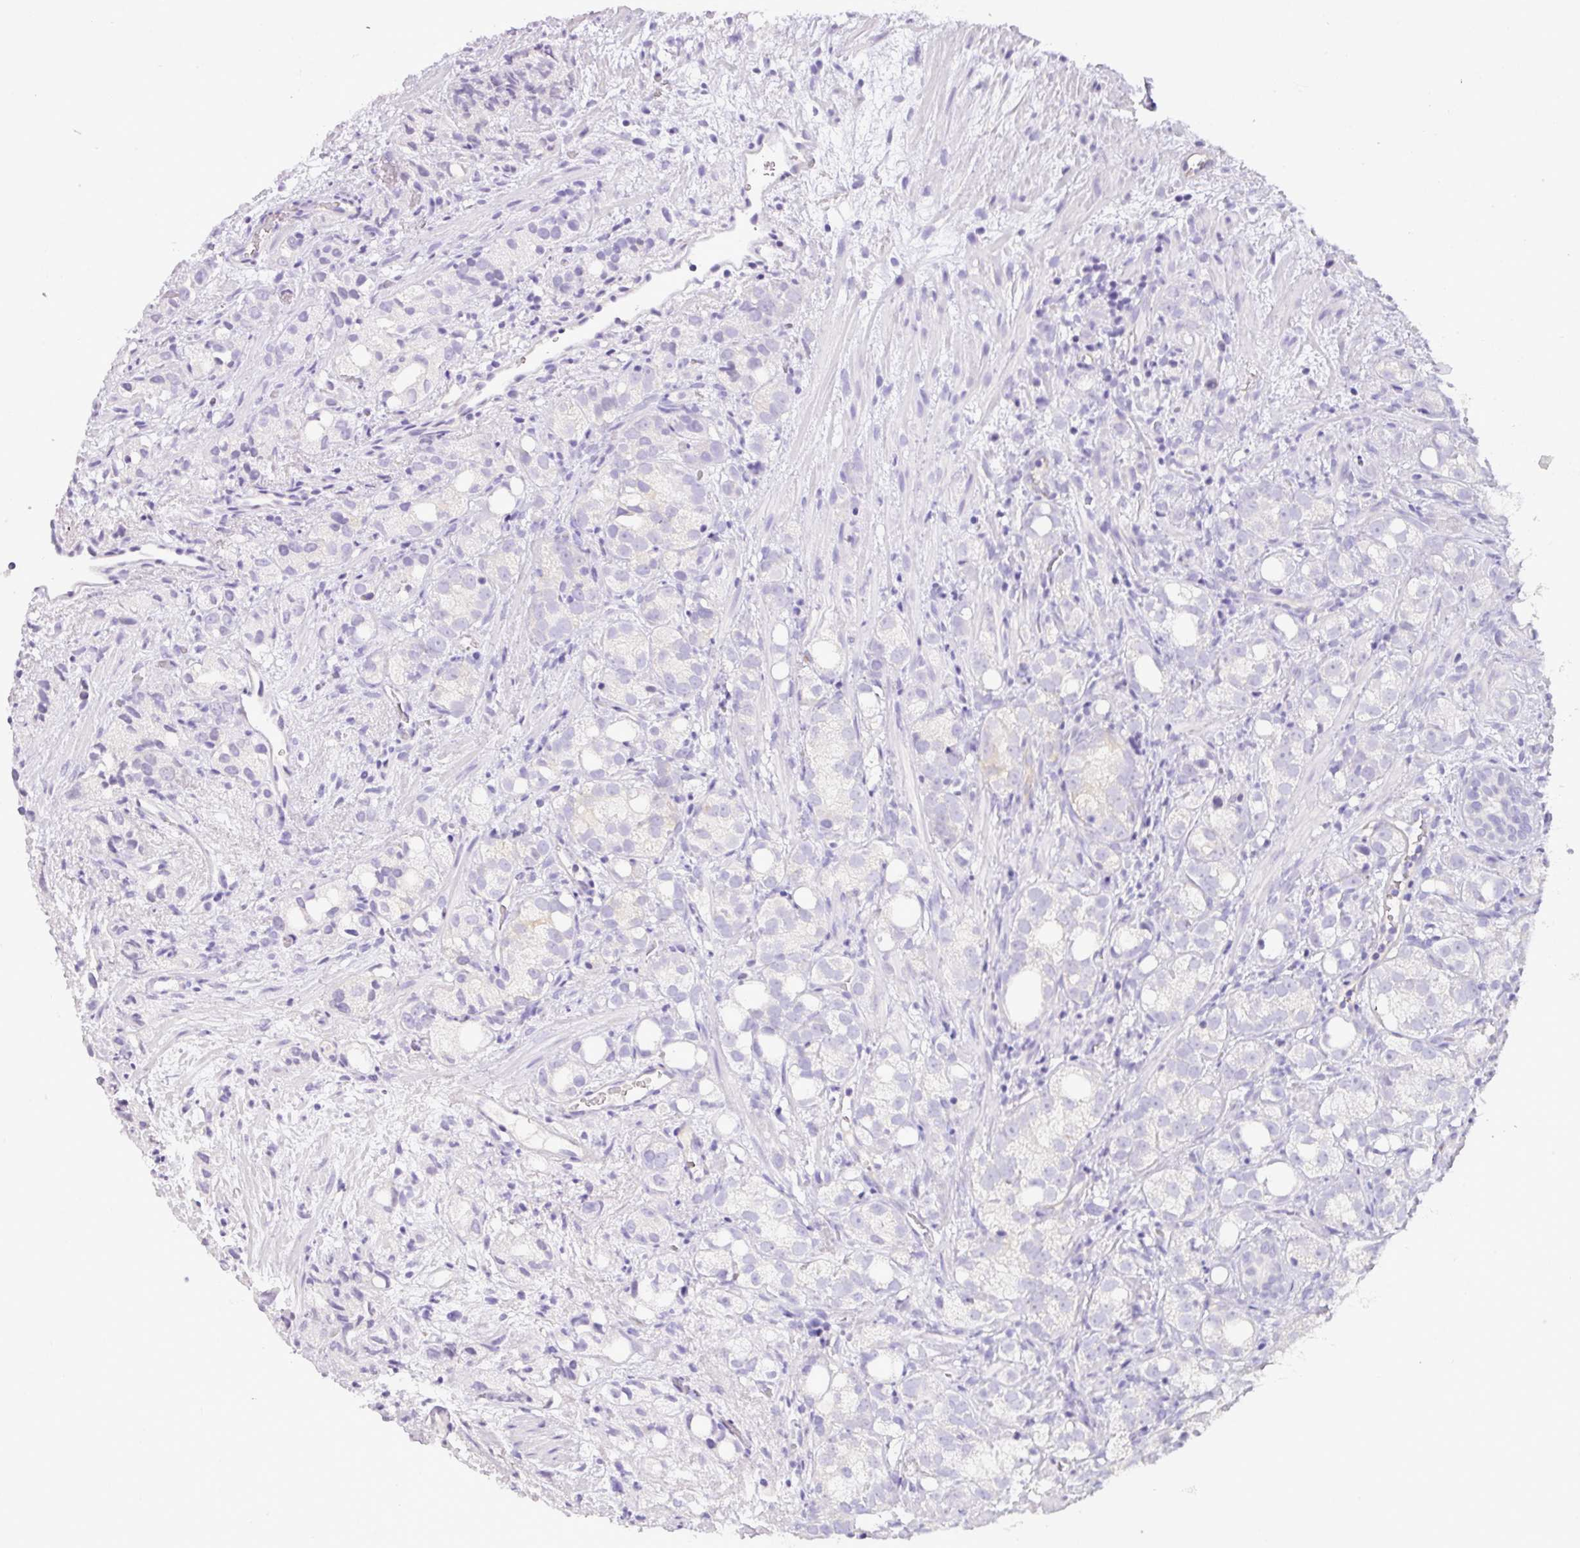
{"staining": {"intensity": "negative", "quantity": "none", "location": "none"}, "tissue": "prostate cancer", "cell_type": "Tumor cells", "image_type": "cancer", "snomed": [{"axis": "morphology", "description": "Adenocarcinoma, High grade"}, {"axis": "topography", "description": "Prostate"}], "caption": "This is an IHC histopathology image of high-grade adenocarcinoma (prostate). There is no expression in tumor cells.", "gene": "ENSG00000273748", "patient": {"sex": "male", "age": 82}}